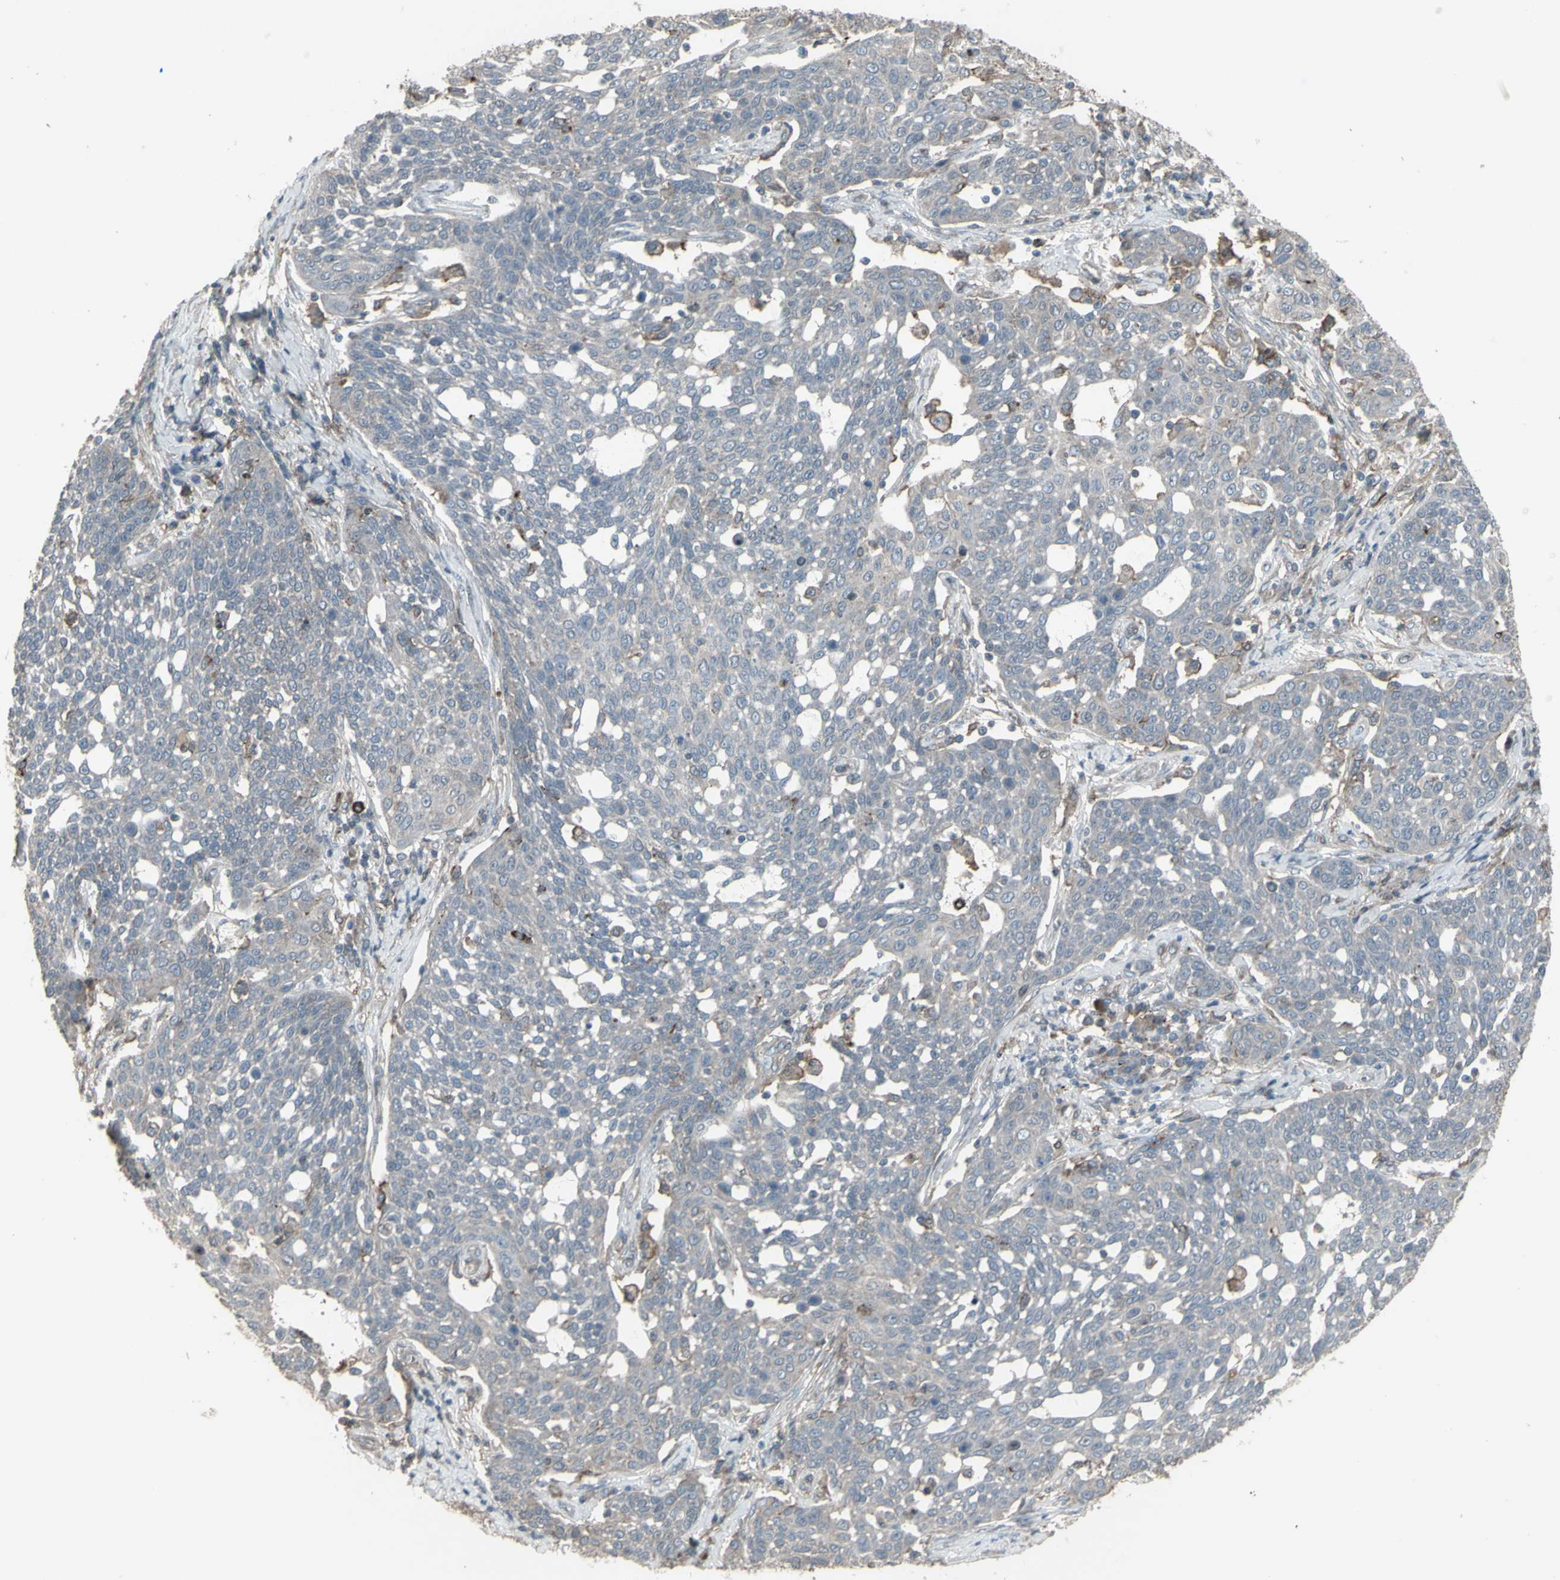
{"staining": {"intensity": "negative", "quantity": "none", "location": "none"}, "tissue": "cervical cancer", "cell_type": "Tumor cells", "image_type": "cancer", "snomed": [{"axis": "morphology", "description": "Squamous cell carcinoma, NOS"}, {"axis": "topography", "description": "Cervix"}], "caption": "Tumor cells show no significant positivity in cervical squamous cell carcinoma.", "gene": "SMO", "patient": {"sex": "female", "age": 34}}